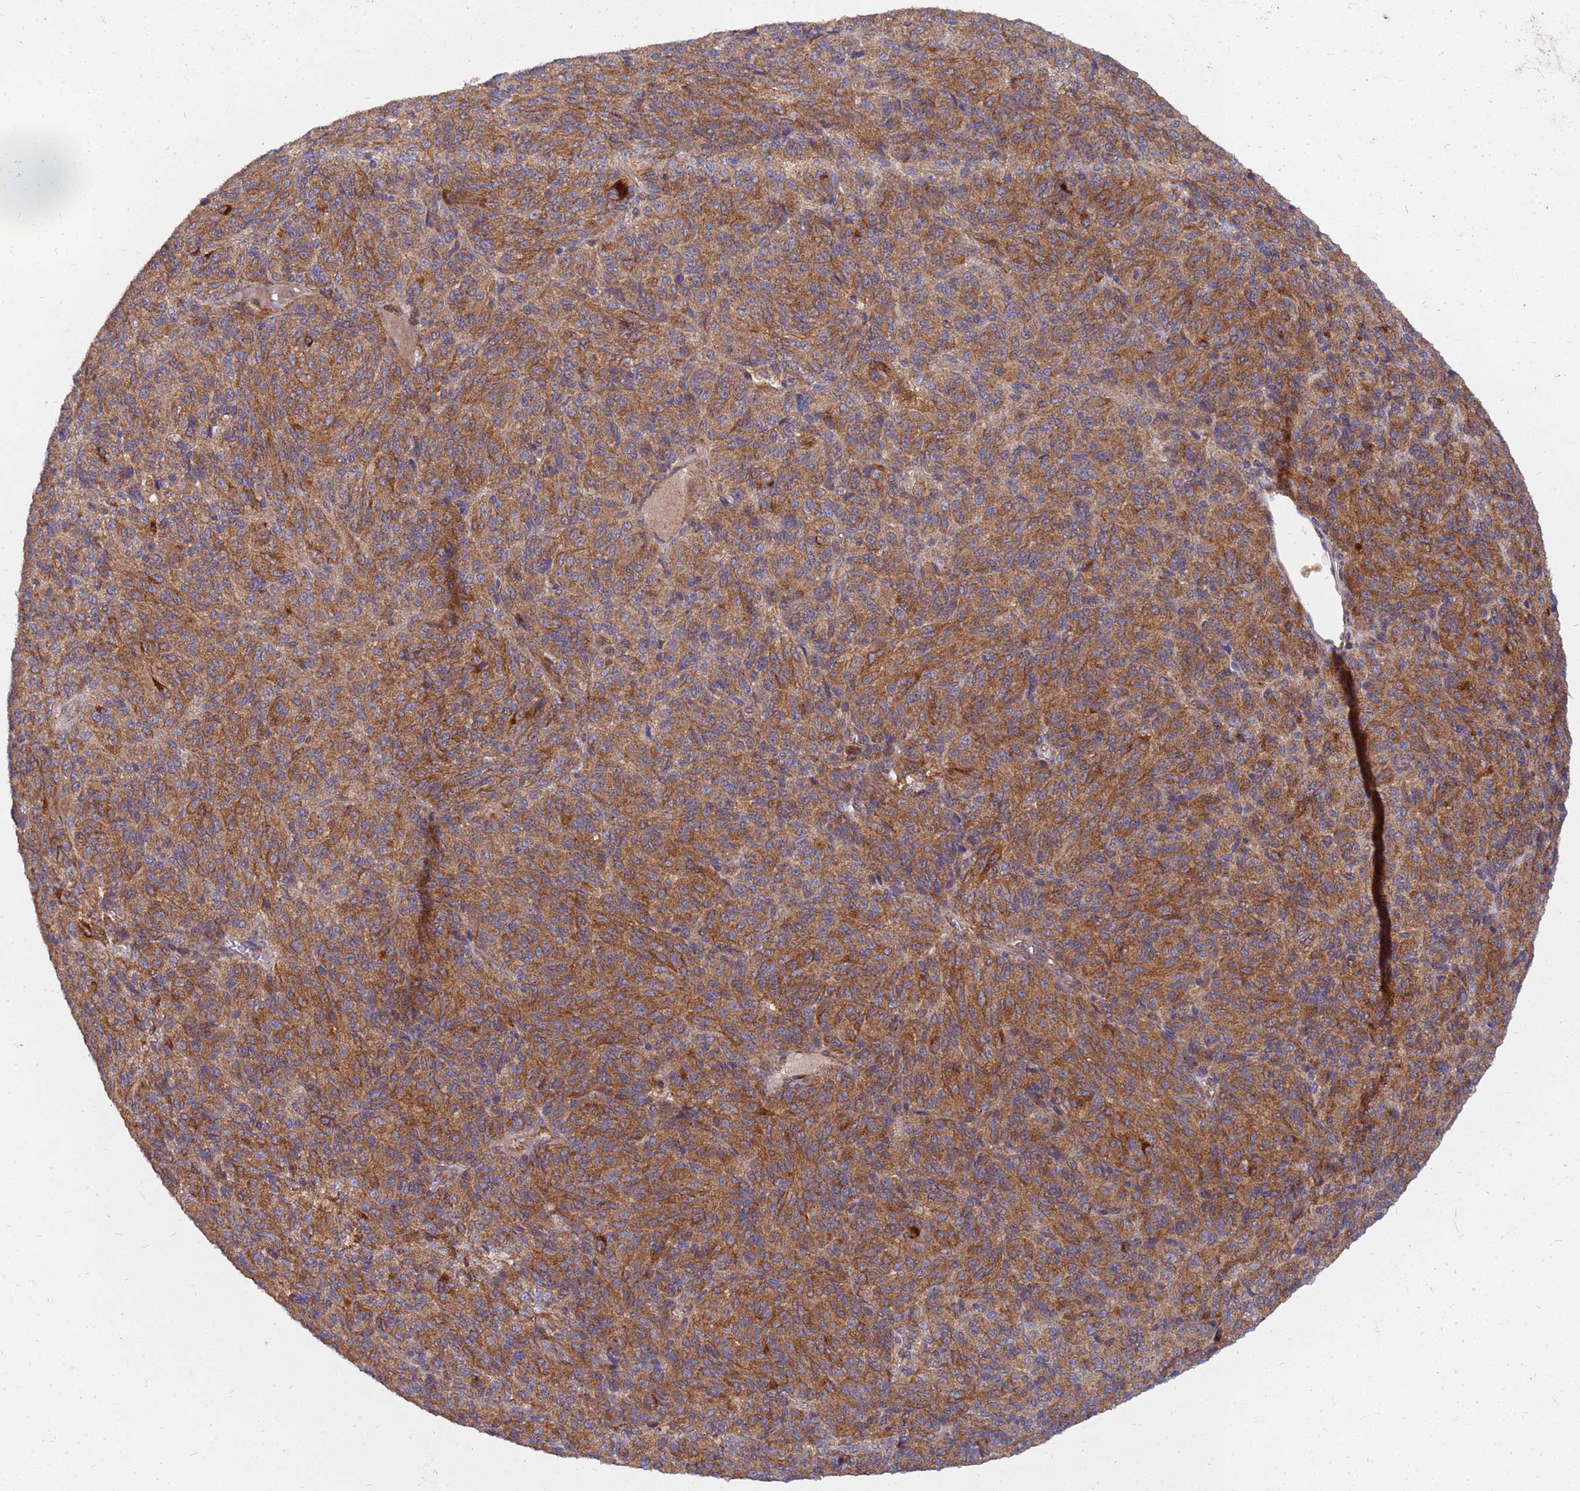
{"staining": {"intensity": "moderate", "quantity": ">75%", "location": "cytoplasmic/membranous"}, "tissue": "melanoma", "cell_type": "Tumor cells", "image_type": "cancer", "snomed": [{"axis": "morphology", "description": "Malignant melanoma, Metastatic site"}, {"axis": "topography", "description": "Brain"}], "caption": "Protein expression analysis of malignant melanoma (metastatic site) exhibits moderate cytoplasmic/membranous staining in about >75% of tumor cells. (DAB = brown stain, brightfield microscopy at high magnification).", "gene": "CDC34", "patient": {"sex": "female", "age": 56}}